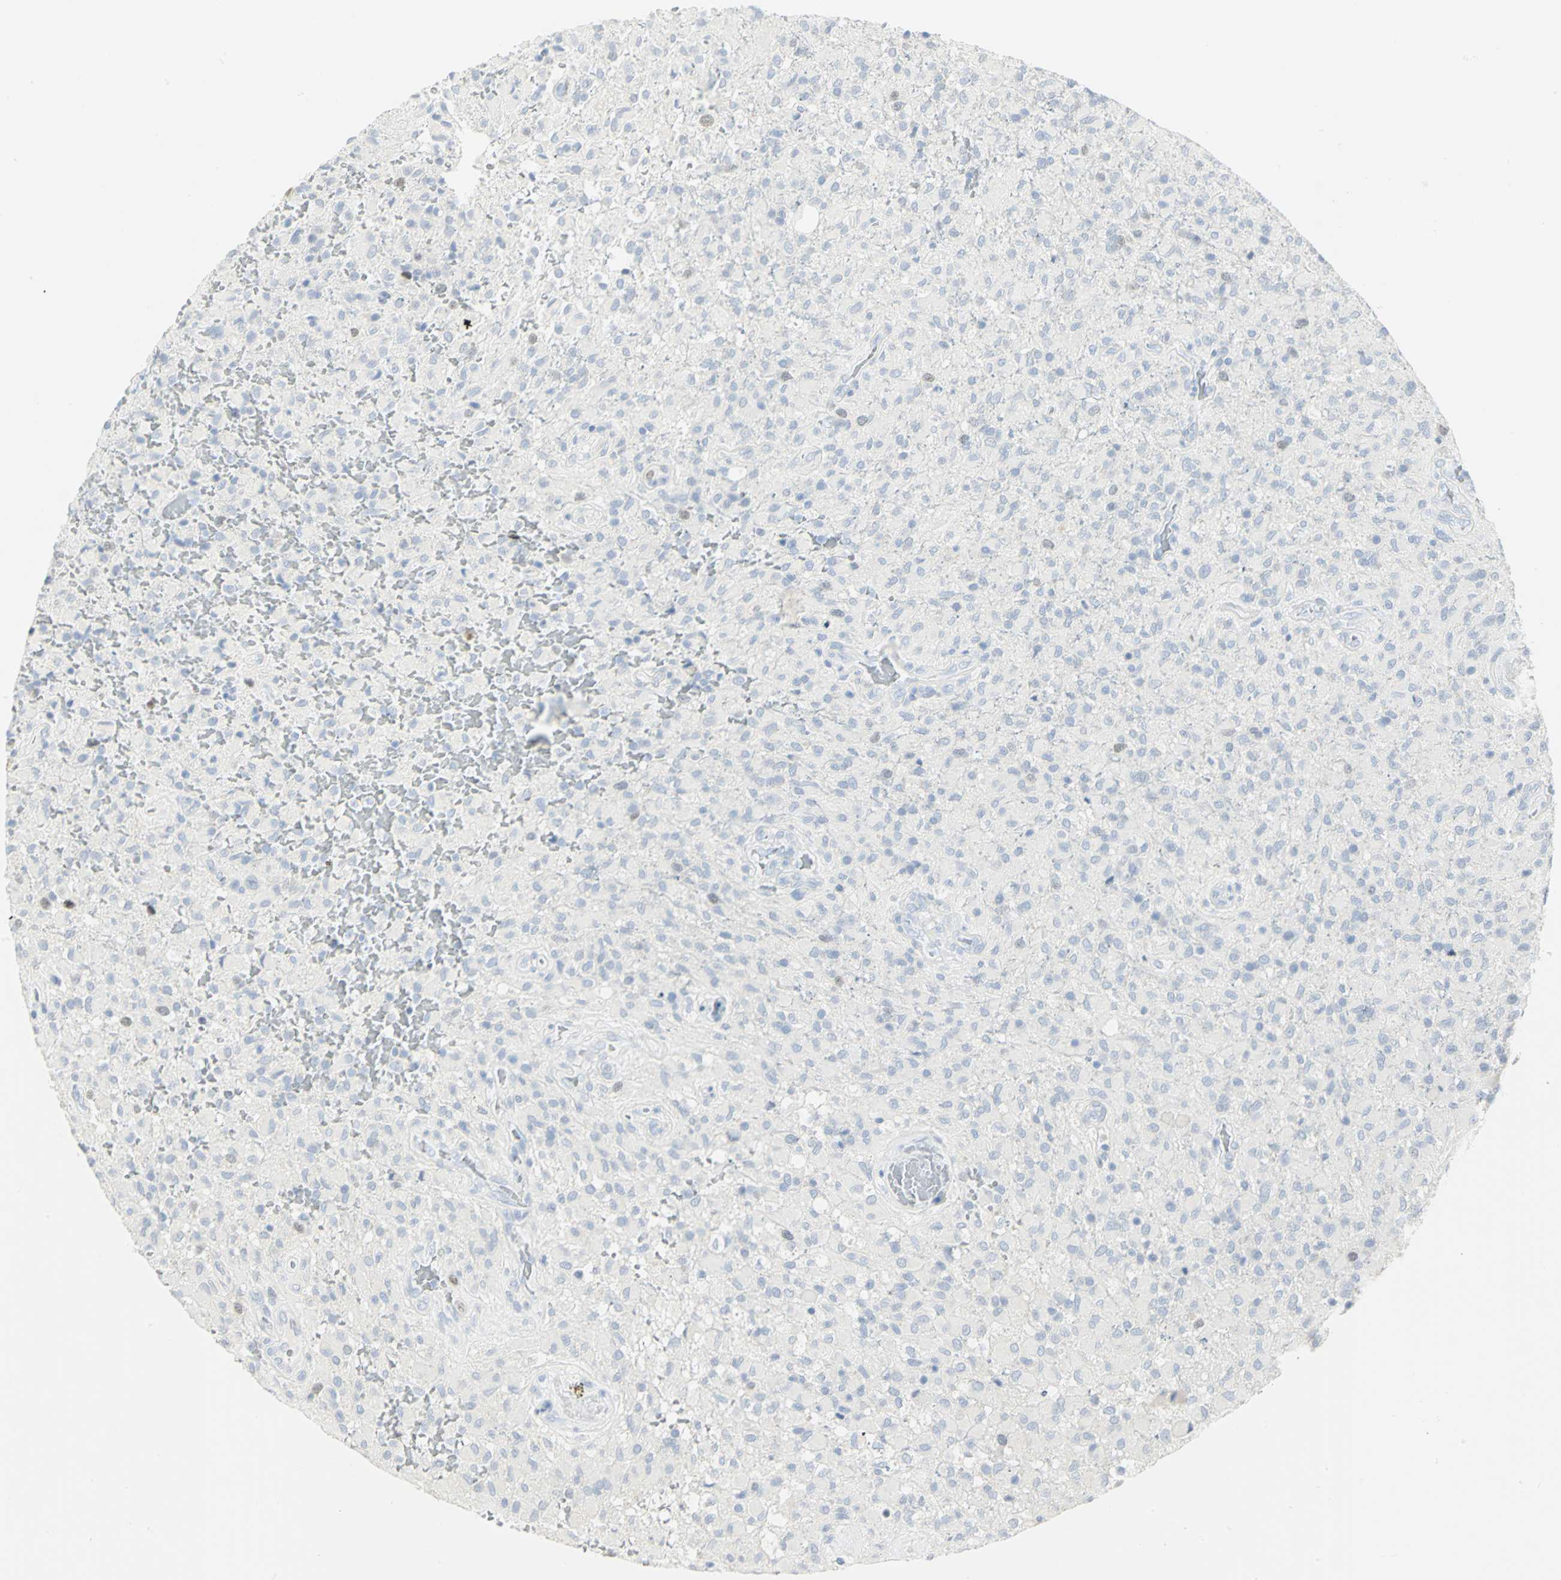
{"staining": {"intensity": "negative", "quantity": "none", "location": "none"}, "tissue": "glioma", "cell_type": "Tumor cells", "image_type": "cancer", "snomed": [{"axis": "morphology", "description": "Glioma, malignant, High grade"}, {"axis": "topography", "description": "Brain"}], "caption": "Human malignant glioma (high-grade) stained for a protein using immunohistochemistry shows no staining in tumor cells.", "gene": "HELLS", "patient": {"sex": "male", "age": 71}}